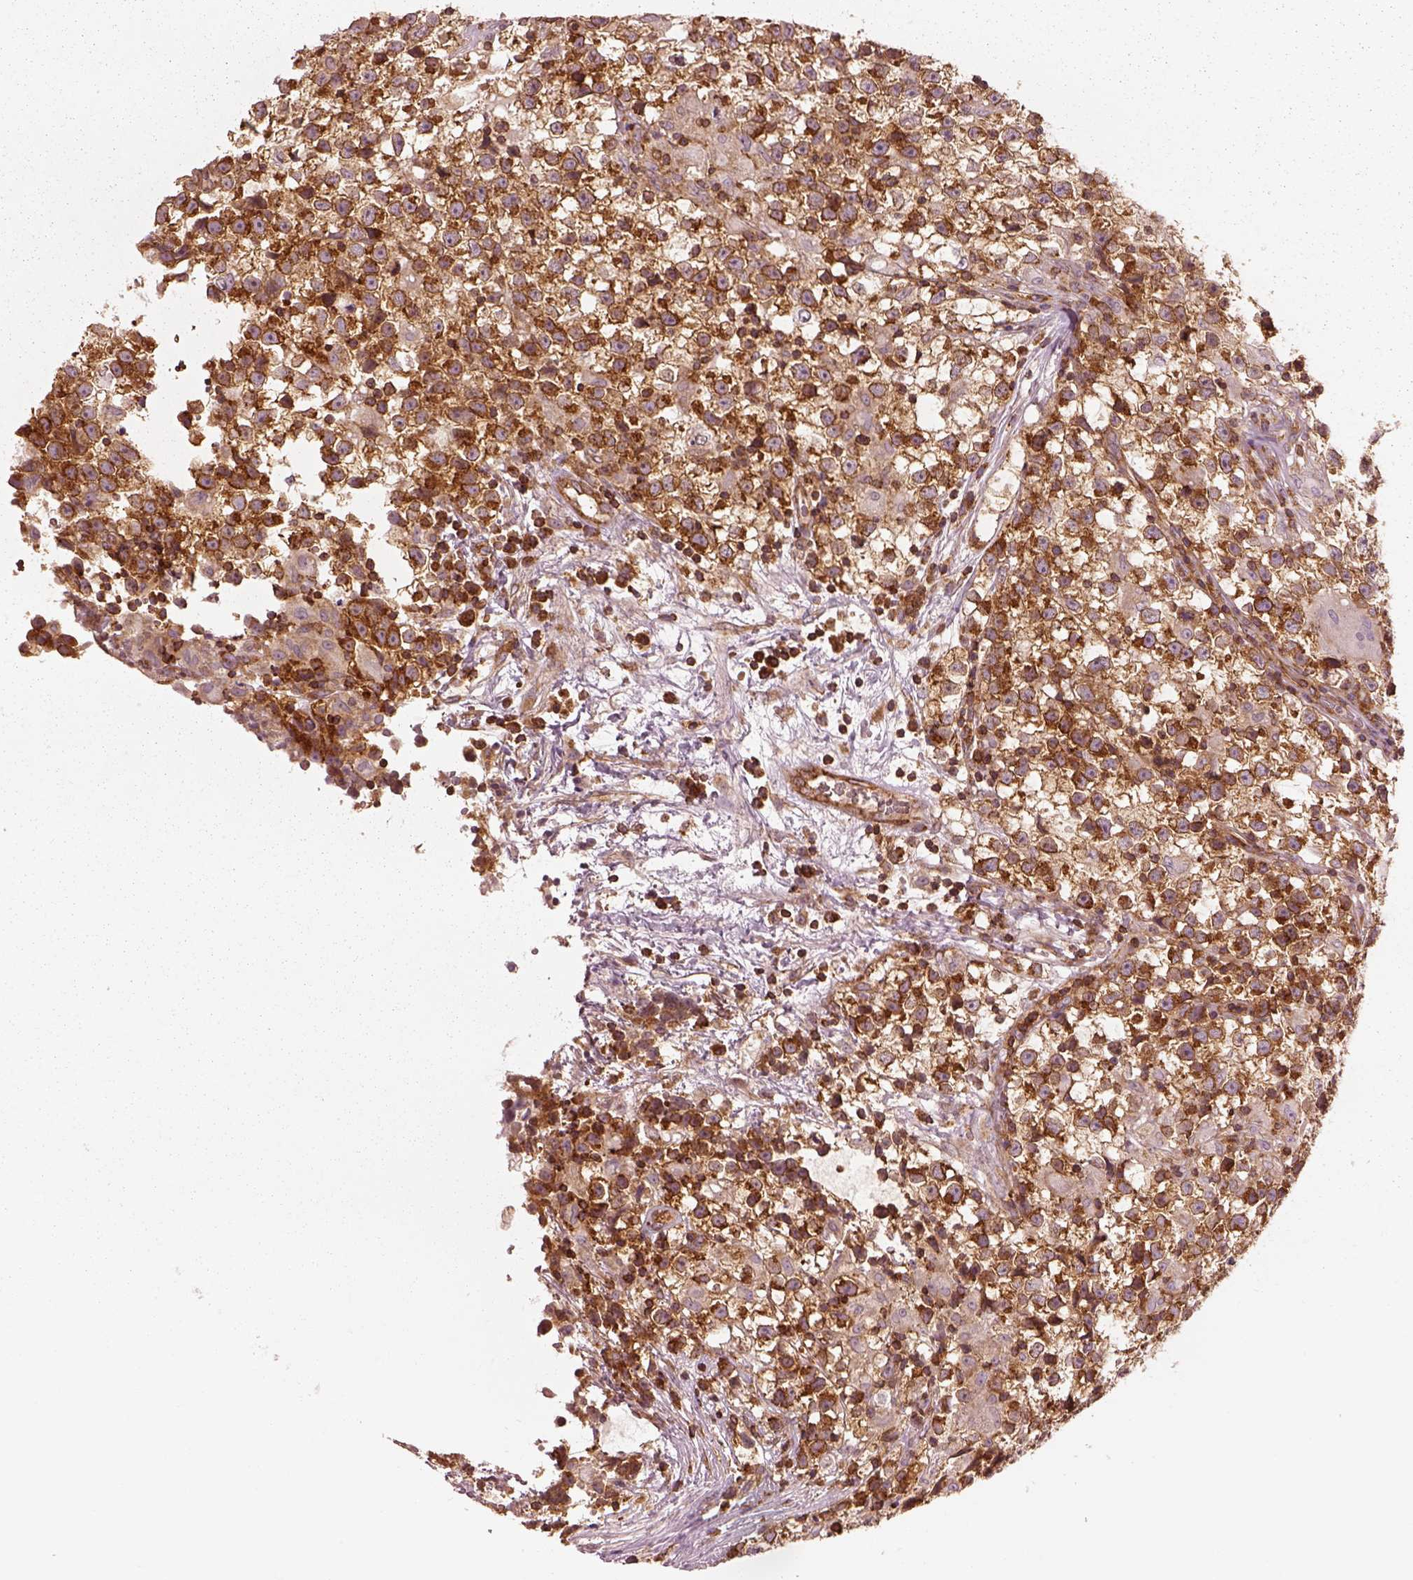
{"staining": {"intensity": "strong", "quantity": "25%-75%", "location": "cytoplasmic/membranous"}, "tissue": "testis cancer", "cell_type": "Tumor cells", "image_type": "cancer", "snomed": [{"axis": "morphology", "description": "Seminoma, NOS"}, {"axis": "topography", "description": "Testis"}], "caption": "Immunohistochemistry (IHC) of human testis seminoma shows high levels of strong cytoplasmic/membranous expression in approximately 25%-75% of tumor cells. (Brightfield microscopy of DAB IHC at high magnification).", "gene": "LSM14A", "patient": {"sex": "male", "age": 31}}